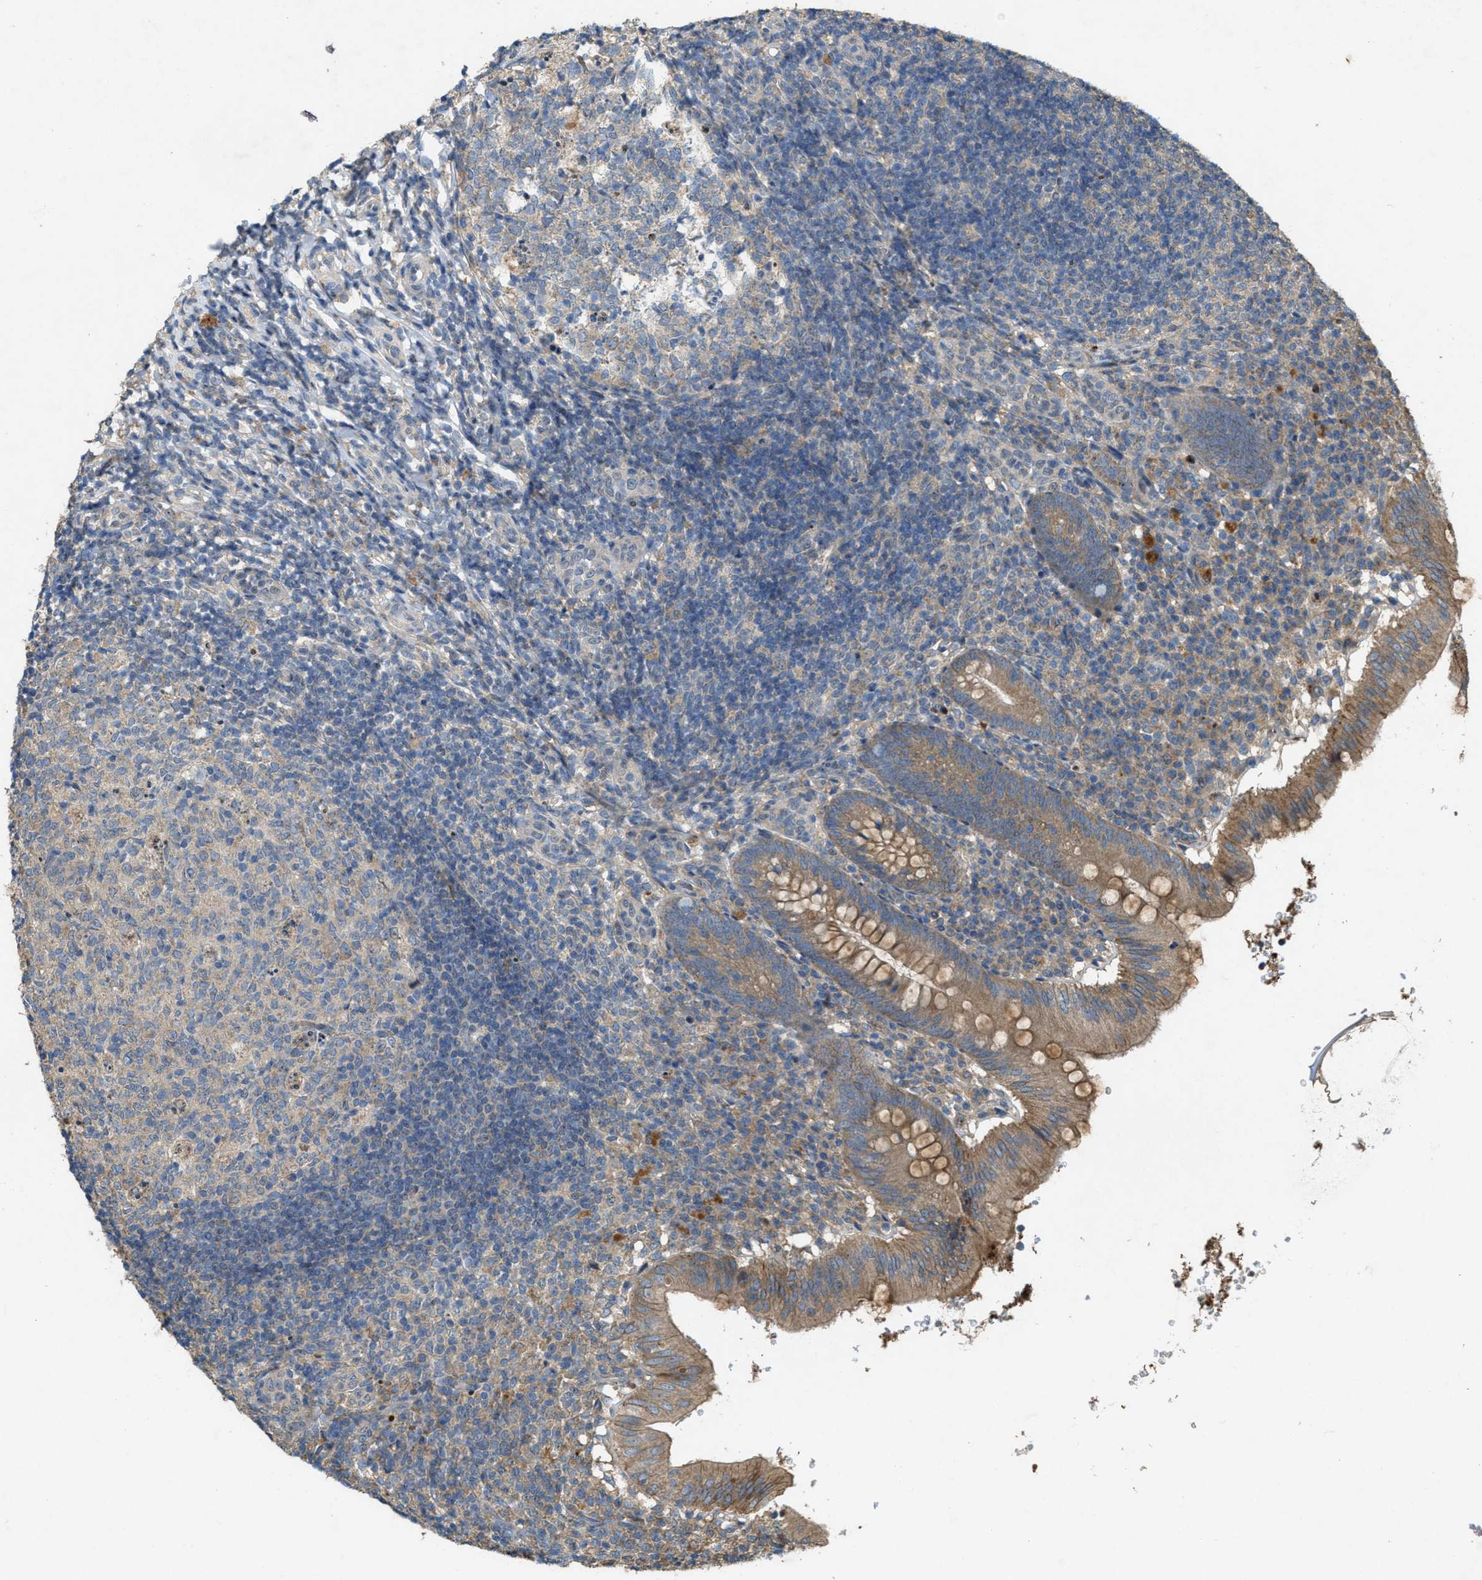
{"staining": {"intensity": "moderate", "quantity": ">75%", "location": "cytoplasmic/membranous"}, "tissue": "appendix", "cell_type": "Glandular cells", "image_type": "normal", "snomed": [{"axis": "morphology", "description": "Normal tissue, NOS"}, {"axis": "topography", "description": "Appendix"}], "caption": "Immunohistochemical staining of benign appendix reveals medium levels of moderate cytoplasmic/membranous positivity in approximately >75% of glandular cells. (Stains: DAB in brown, nuclei in blue, Microscopy: brightfield microscopy at high magnification).", "gene": "PDP2", "patient": {"sex": "male", "age": 8}}